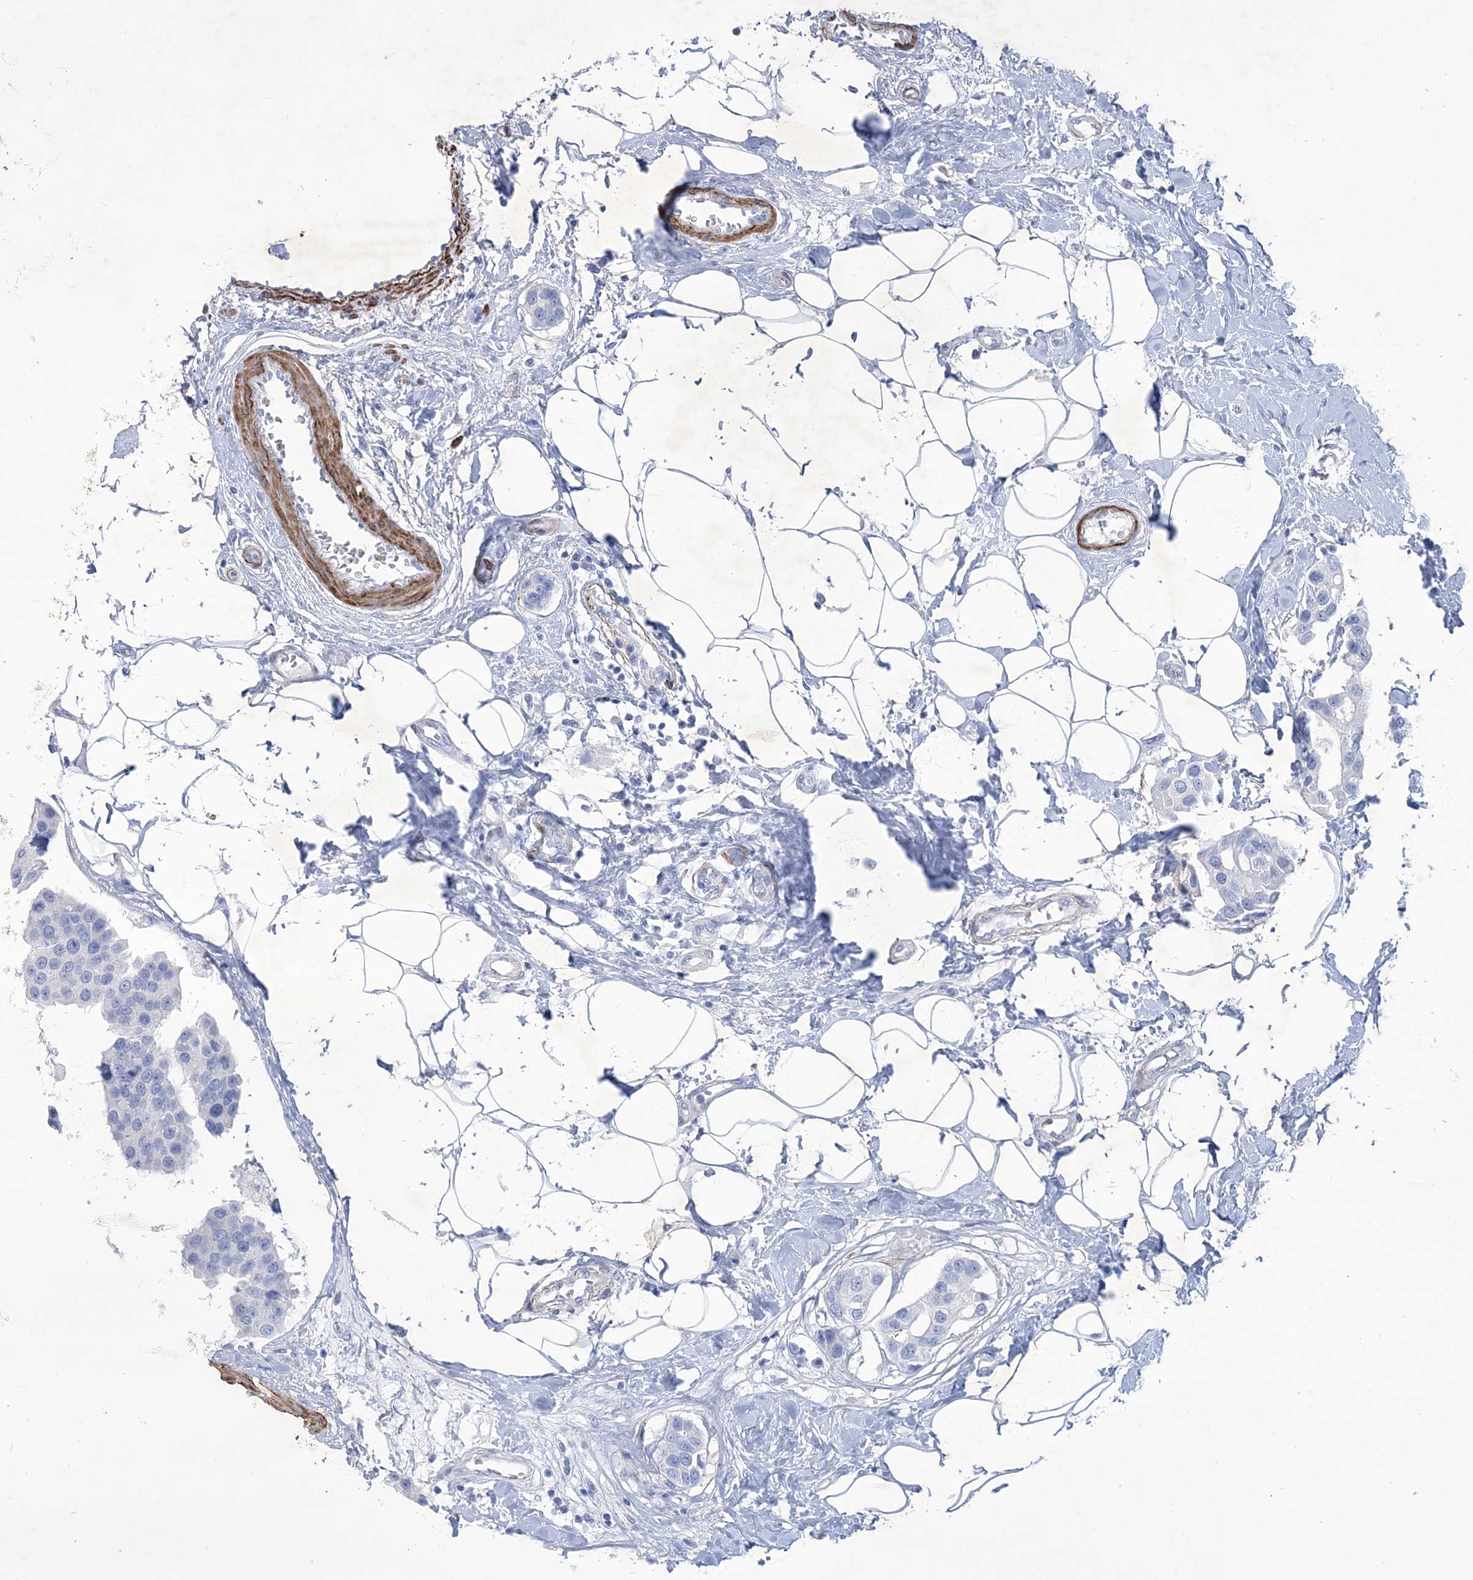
{"staining": {"intensity": "negative", "quantity": "none", "location": "none"}, "tissue": "breast cancer", "cell_type": "Tumor cells", "image_type": "cancer", "snomed": [{"axis": "morphology", "description": "Normal tissue, NOS"}, {"axis": "morphology", "description": "Duct carcinoma"}, {"axis": "topography", "description": "Breast"}], "caption": "Tumor cells show no significant protein positivity in breast cancer (invasive ductal carcinoma).", "gene": "WDR74", "patient": {"sex": "female", "age": 39}}